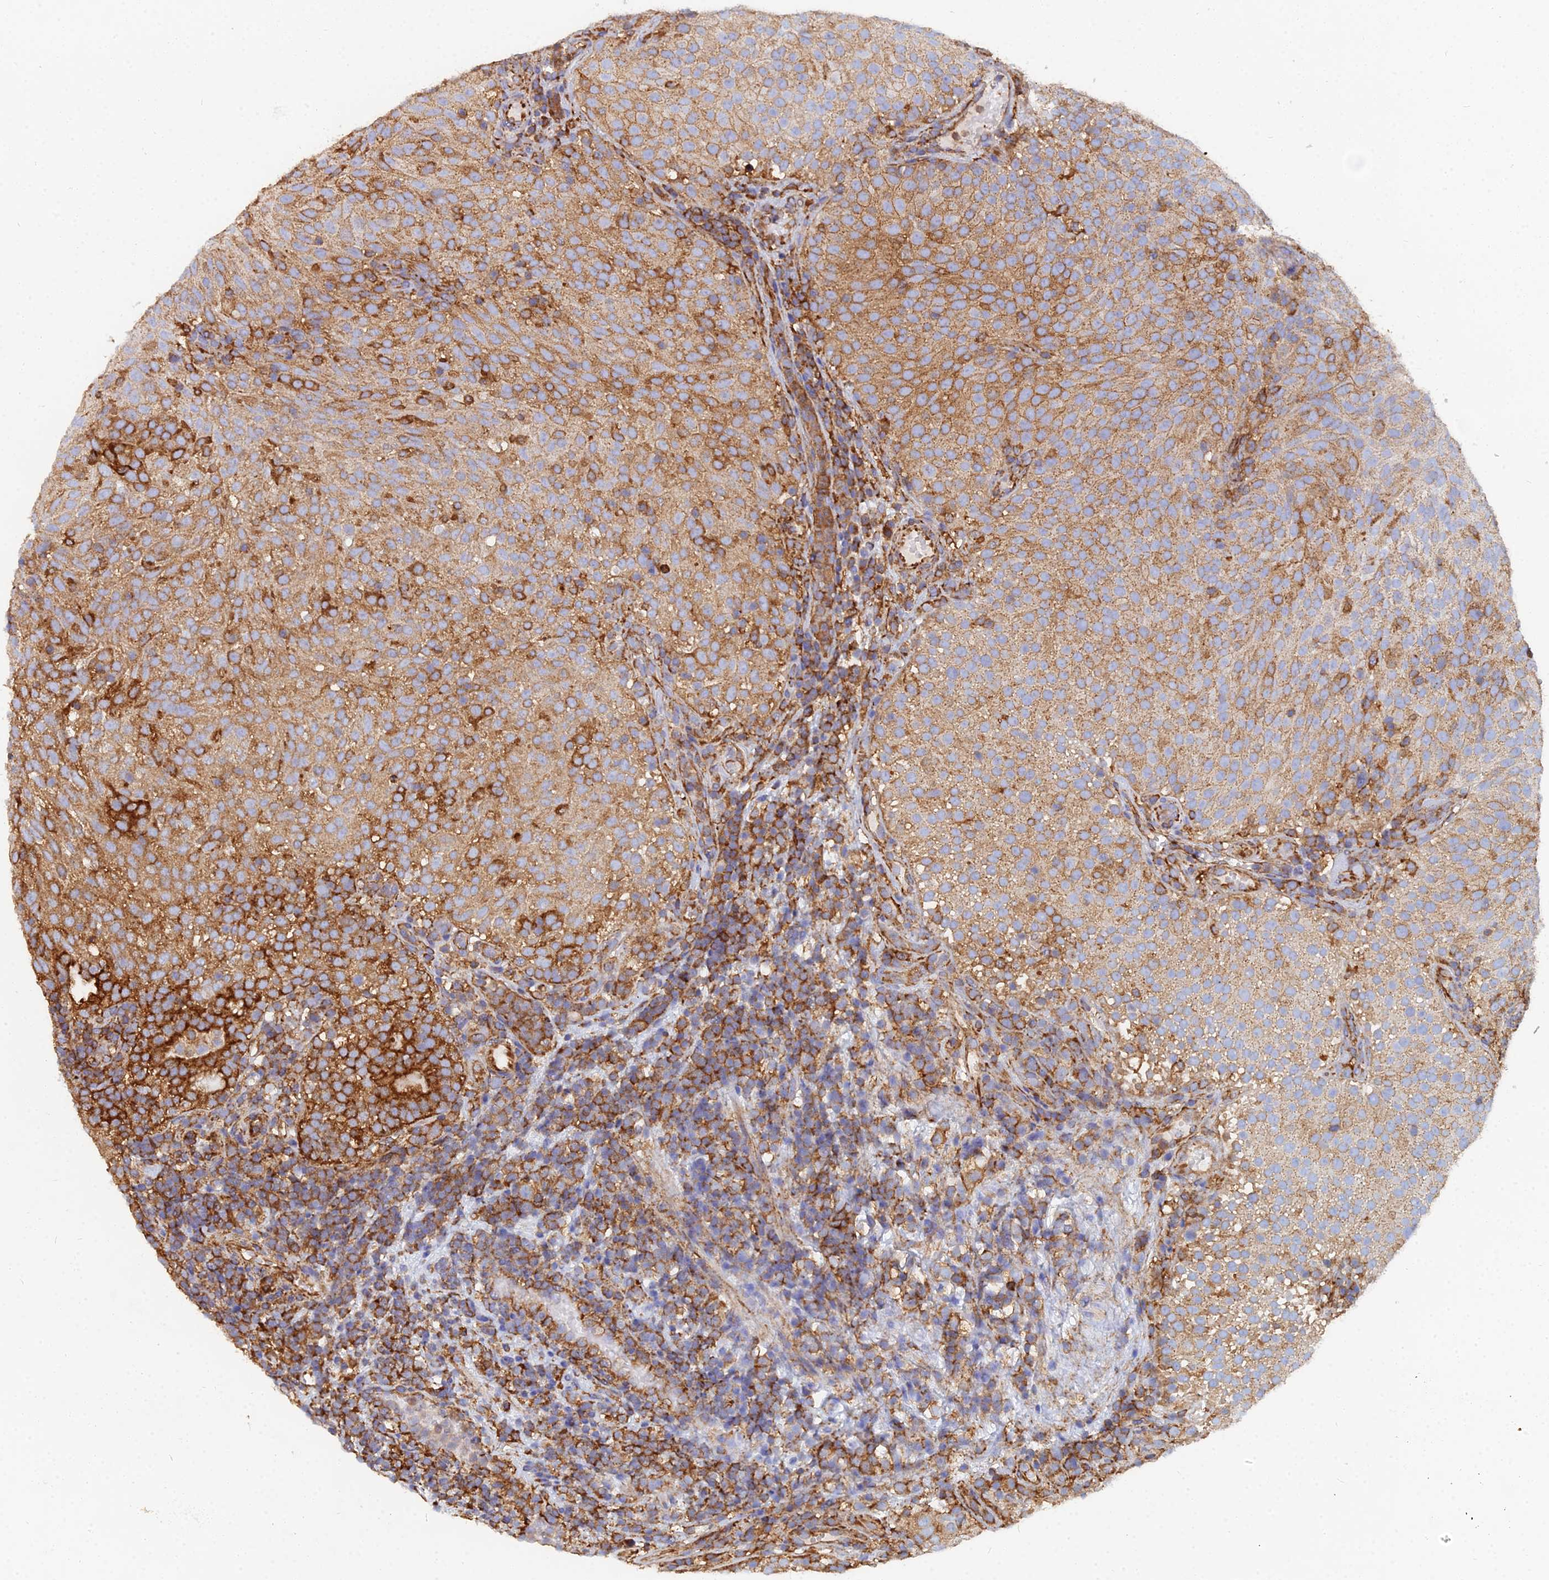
{"staining": {"intensity": "strong", "quantity": "25%-75%", "location": "cytoplasmic/membranous"}, "tissue": "urothelial cancer", "cell_type": "Tumor cells", "image_type": "cancer", "snomed": [{"axis": "morphology", "description": "Urothelial carcinoma, Low grade"}, {"axis": "topography", "description": "Urinary bladder"}], "caption": "Strong cytoplasmic/membranous expression is identified in about 25%-75% of tumor cells in urothelial carcinoma (low-grade).", "gene": "GPR42", "patient": {"sex": "male", "age": 78}}